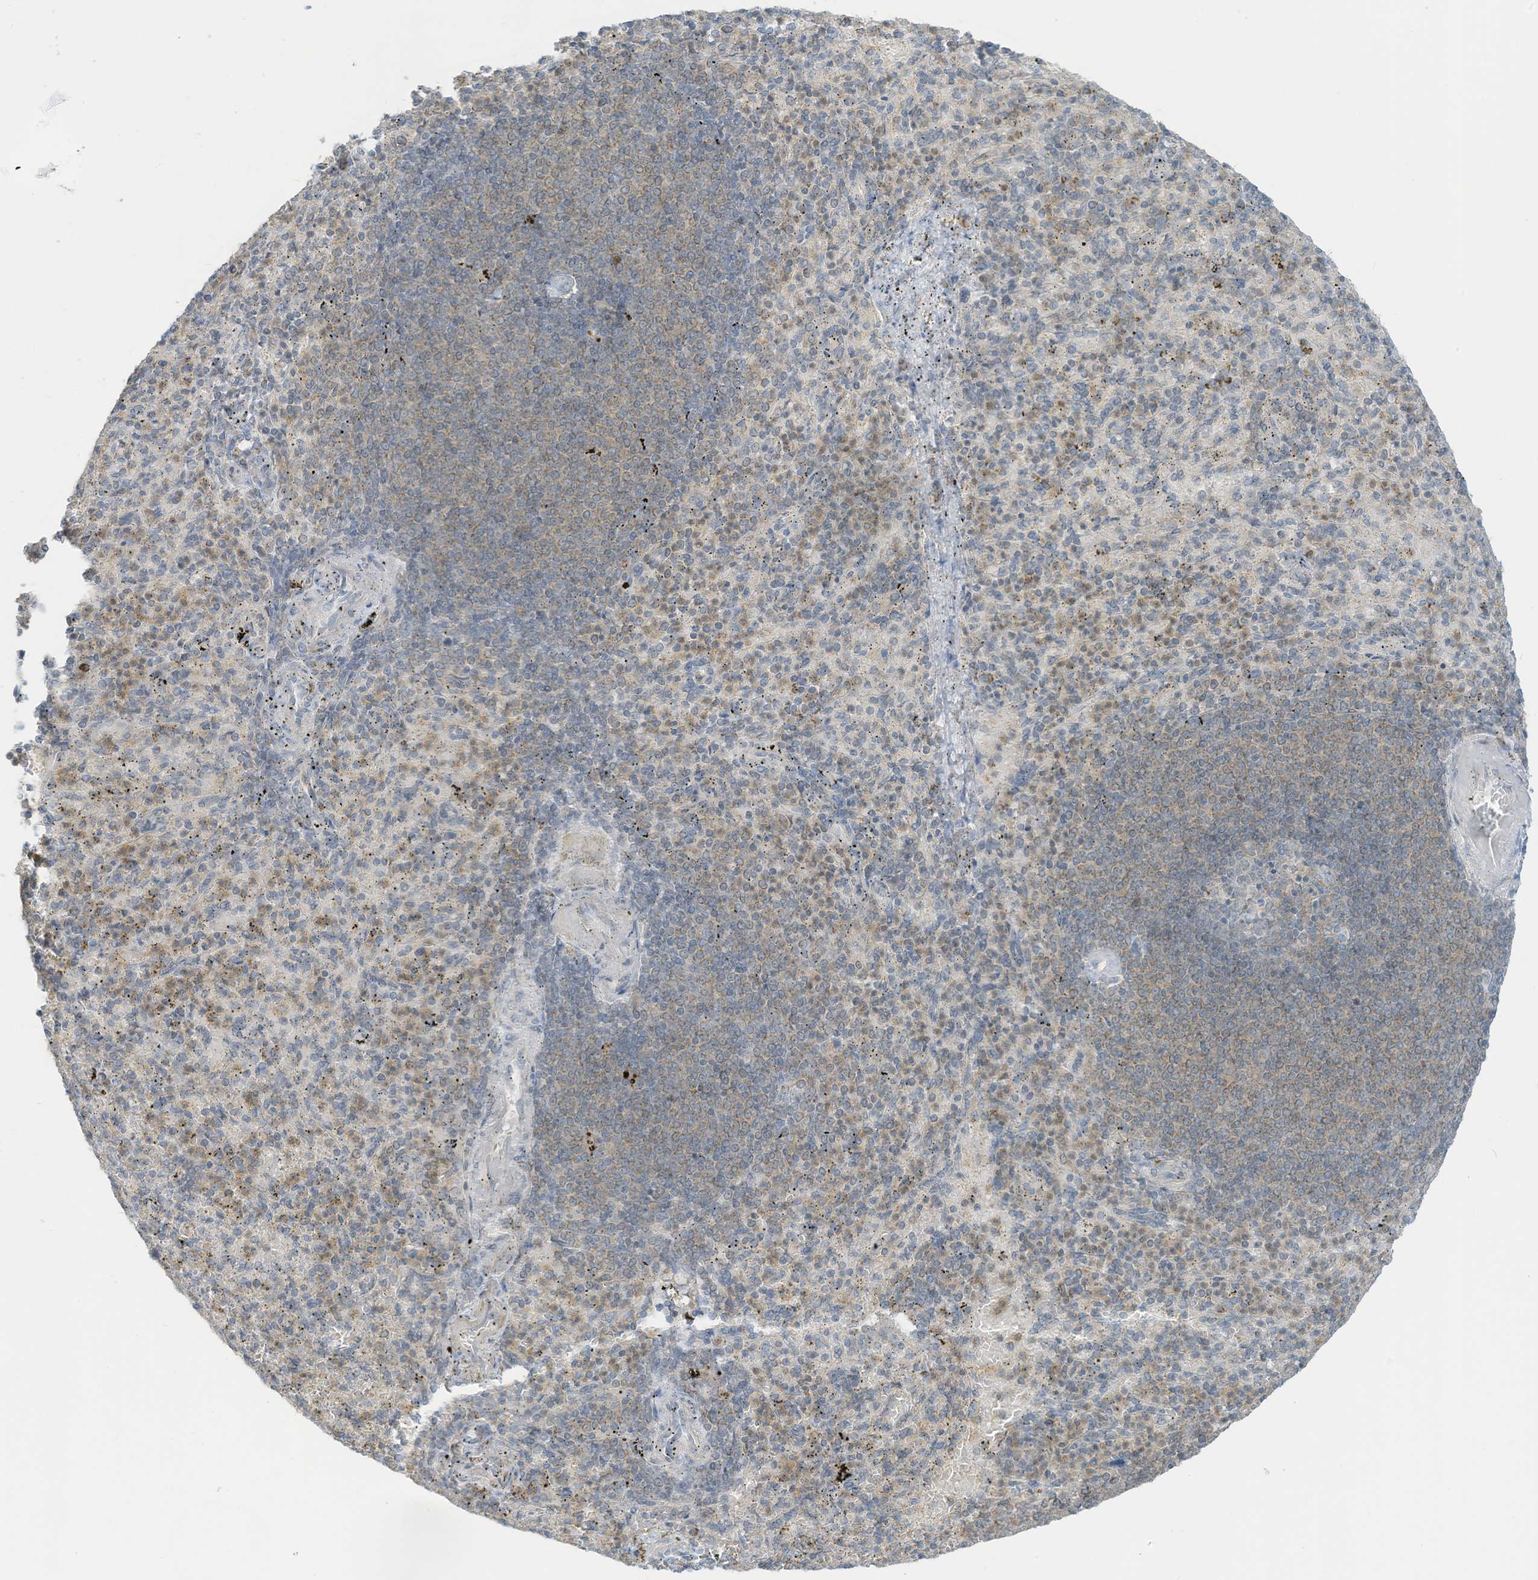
{"staining": {"intensity": "weak", "quantity": "<25%", "location": "cytoplasmic/membranous"}, "tissue": "spleen", "cell_type": "Cells in red pulp", "image_type": "normal", "snomed": [{"axis": "morphology", "description": "Normal tissue, NOS"}, {"axis": "topography", "description": "Spleen"}], "caption": "Immunohistochemistry (IHC) micrograph of benign spleen: spleen stained with DAB (3,3'-diaminobenzidine) reveals no significant protein staining in cells in red pulp.", "gene": "PARVG", "patient": {"sex": "female", "age": 74}}